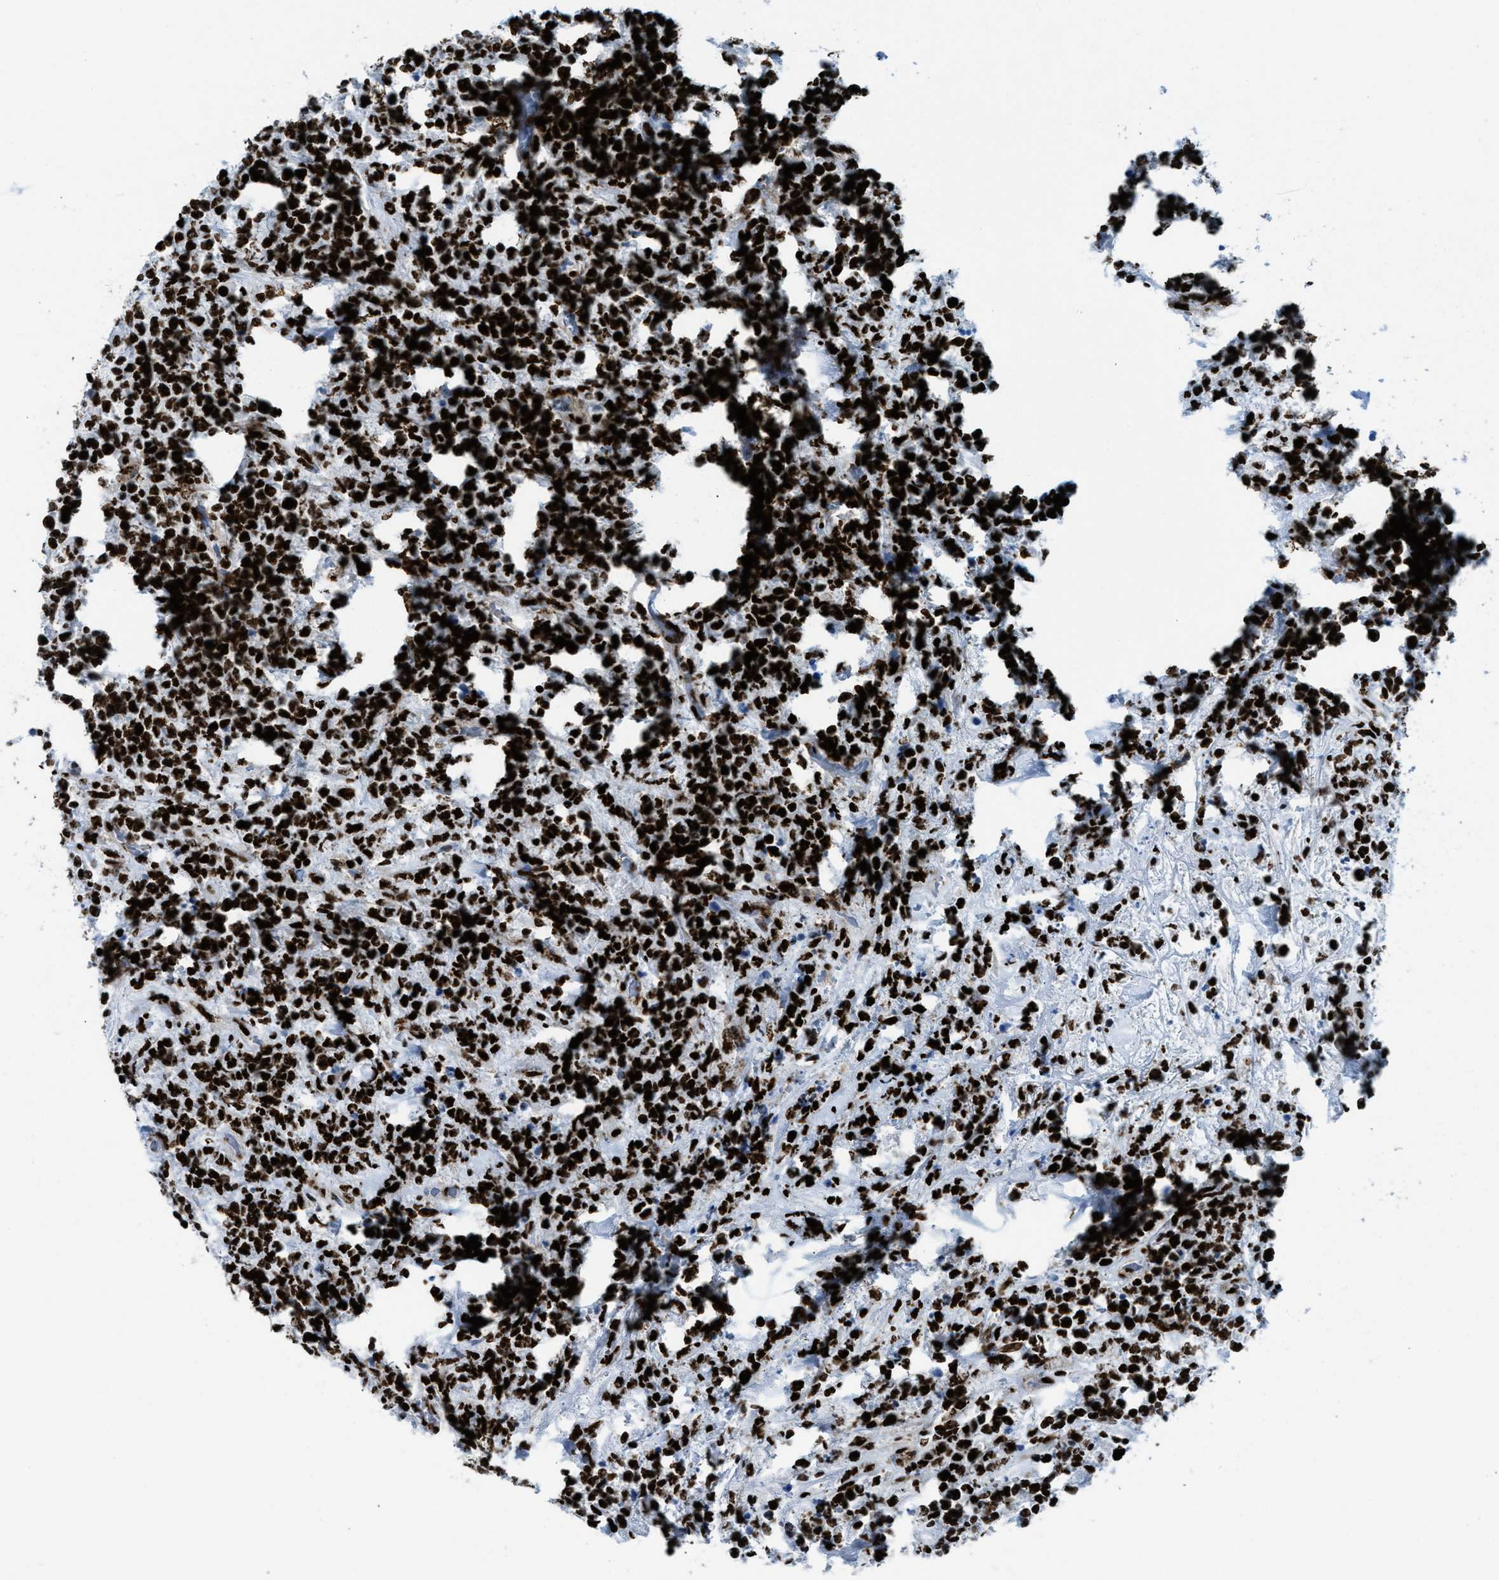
{"staining": {"intensity": "strong", "quantity": ">75%", "location": "nuclear"}, "tissue": "lymphoma", "cell_type": "Tumor cells", "image_type": "cancer", "snomed": [{"axis": "morphology", "description": "Malignant lymphoma, non-Hodgkin's type, High grade"}, {"axis": "topography", "description": "Soft tissue"}], "caption": "A high-resolution histopathology image shows immunohistochemistry staining of malignant lymphoma, non-Hodgkin's type (high-grade), which demonstrates strong nuclear positivity in about >75% of tumor cells.", "gene": "NONO", "patient": {"sex": "male", "age": 18}}